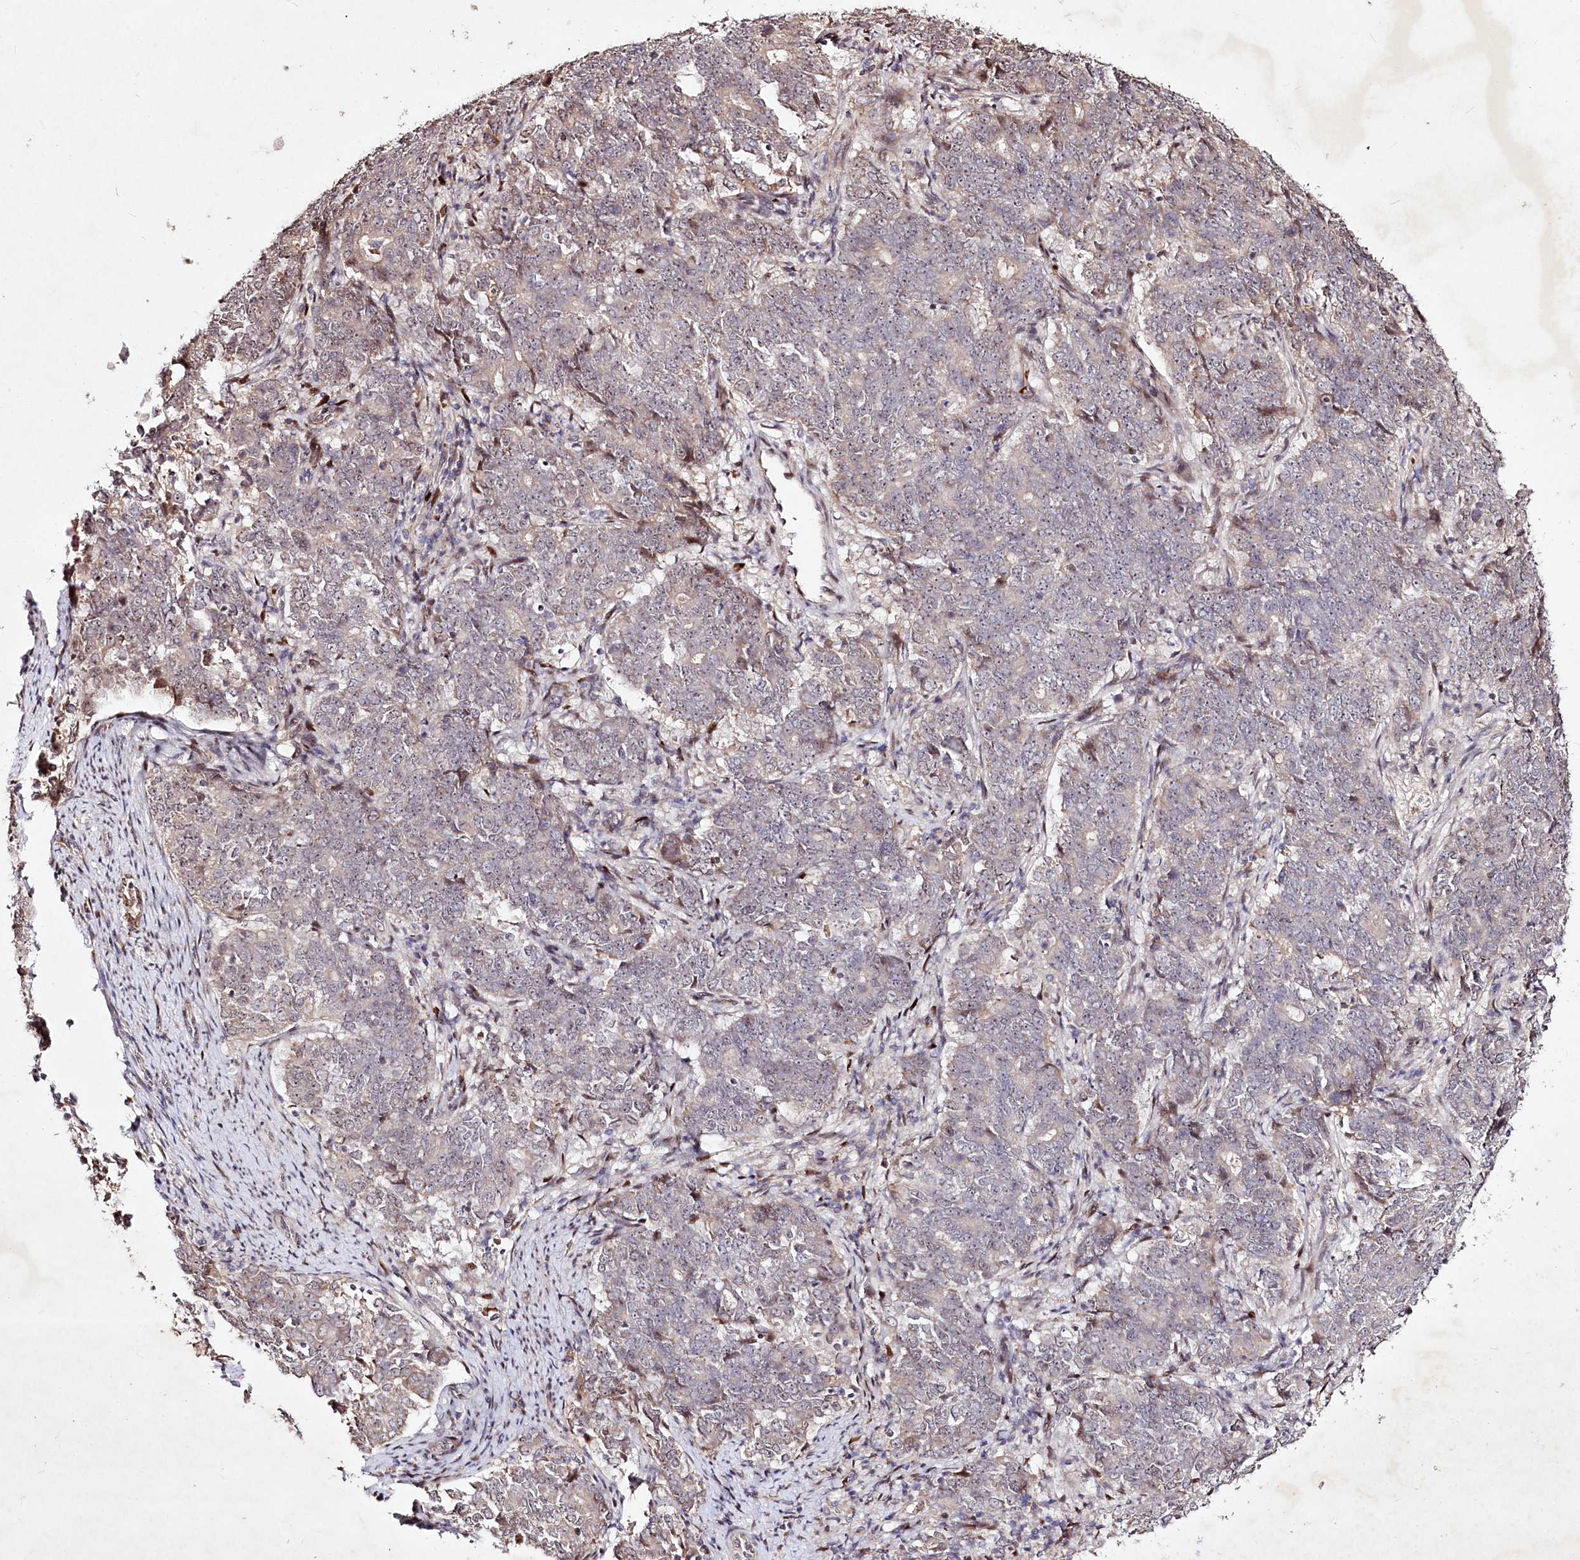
{"staining": {"intensity": "weak", "quantity": "<25%", "location": "cytoplasmic/membranous"}, "tissue": "endometrial cancer", "cell_type": "Tumor cells", "image_type": "cancer", "snomed": [{"axis": "morphology", "description": "Adenocarcinoma, NOS"}, {"axis": "topography", "description": "Endometrium"}], "caption": "An IHC histopathology image of adenocarcinoma (endometrial) is shown. There is no staining in tumor cells of adenocarcinoma (endometrial).", "gene": "DMP1", "patient": {"sex": "female", "age": 80}}